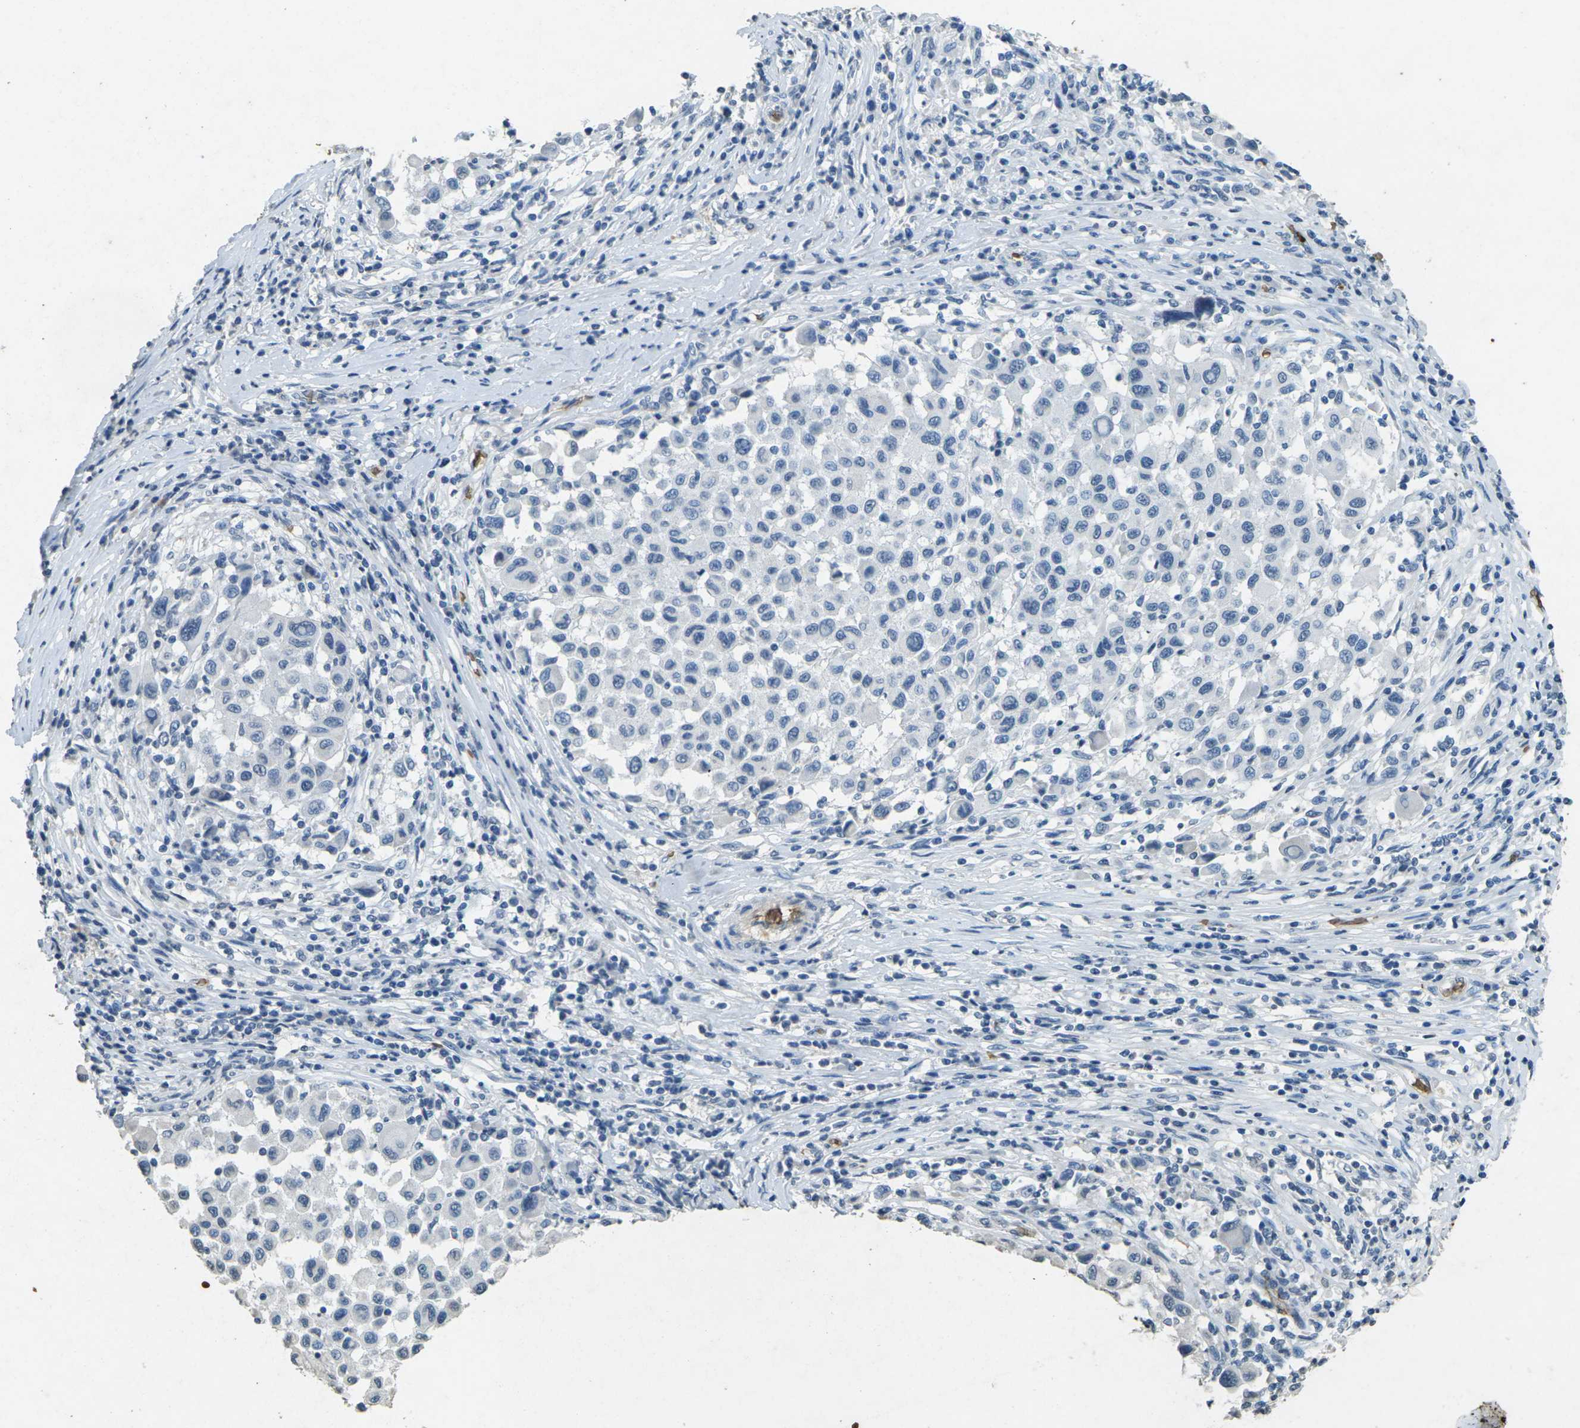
{"staining": {"intensity": "negative", "quantity": "none", "location": "none"}, "tissue": "melanoma", "cell_type": "Tumor cells", "image_type": "cancer", "snomed": [{"axis": "morphology", "description": "Malignant melanoma, Metastatic site"}, {"axis": "topography", "description": "Lymph node"}], "caption": "An immunohistochemistry (IHC) photomicrograph of malignant melanoma (metastatic site) is shown. There is no staining in tumor cells of malignant melanoma (metastatic site).", "gene": "HBB", "patient": {"sex": "male", "age": 61}}